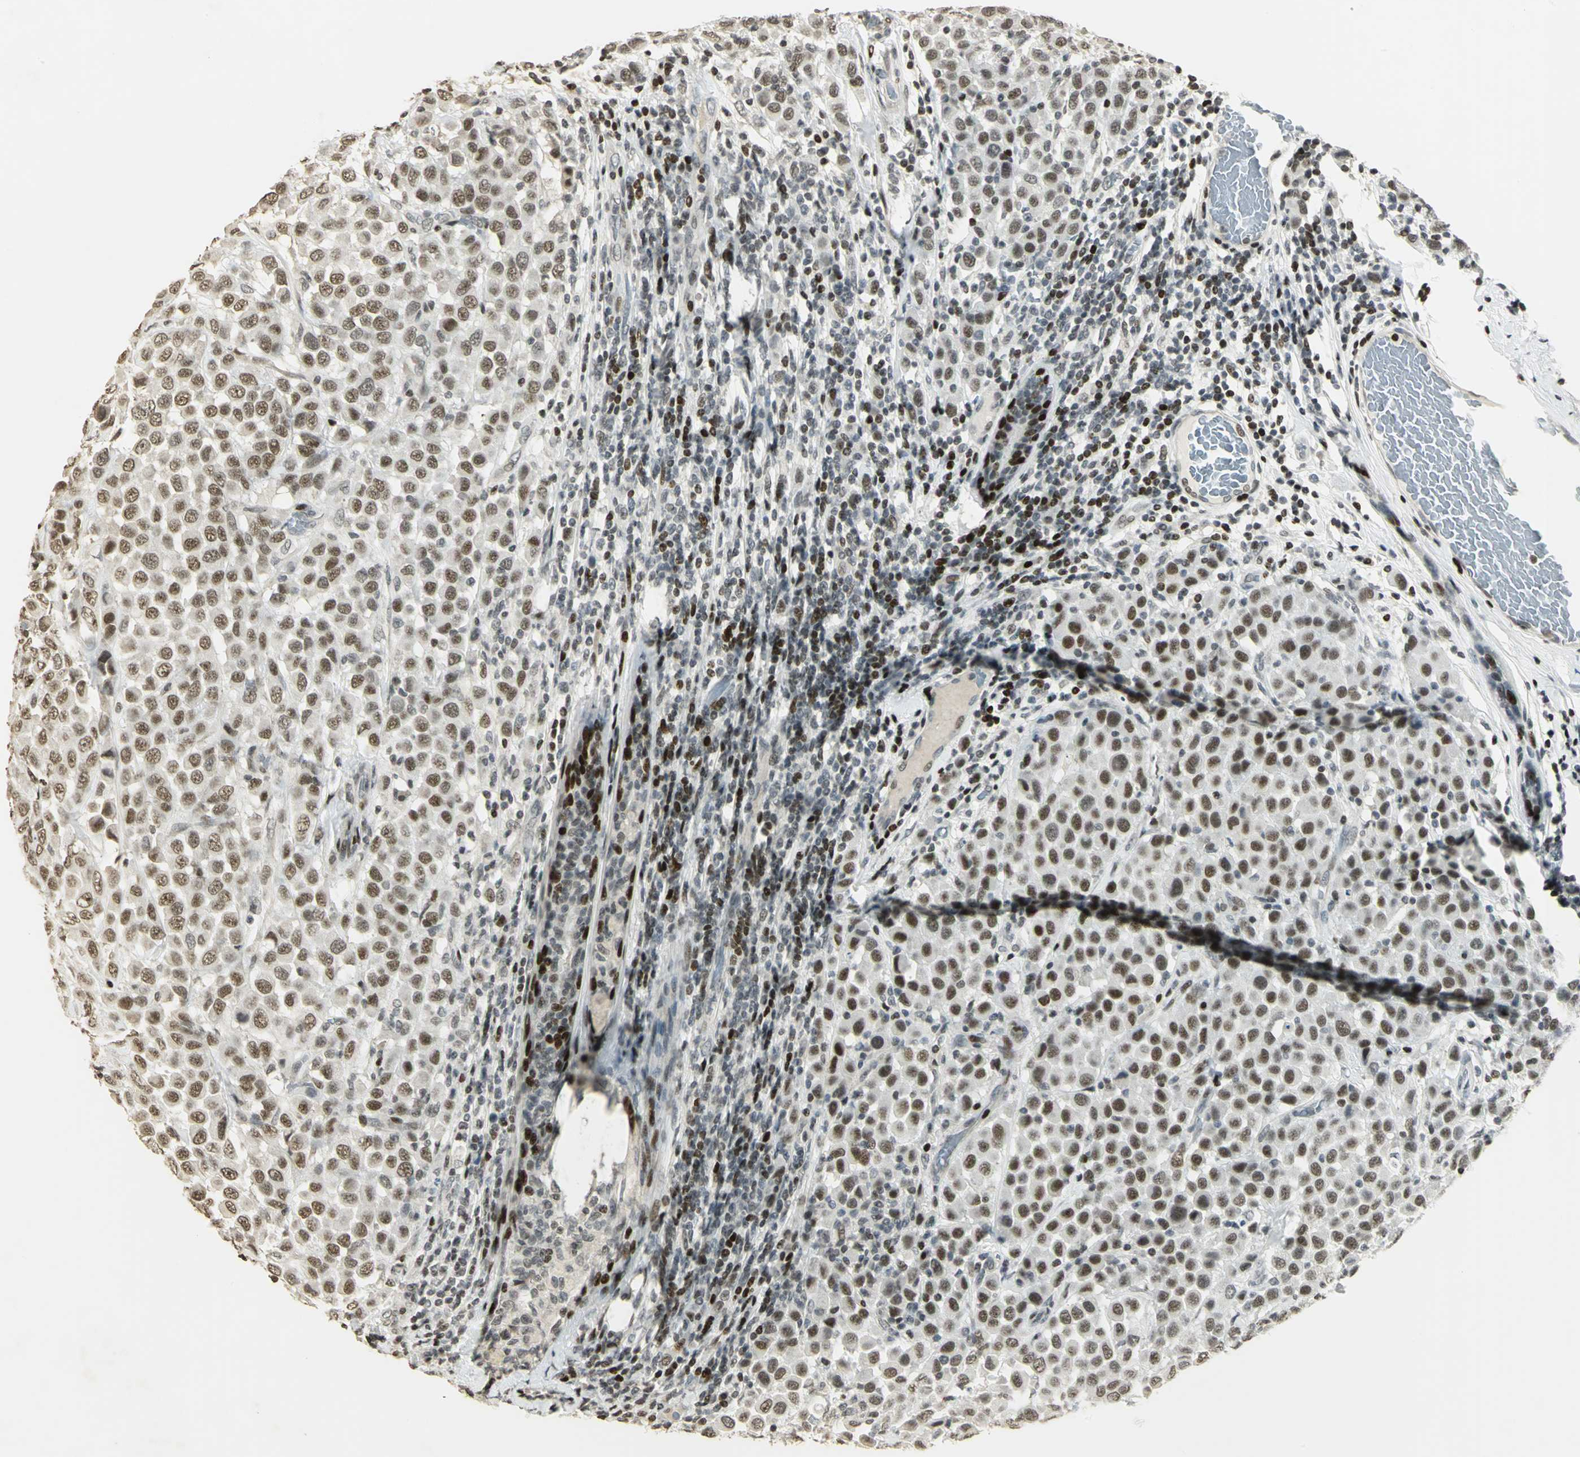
{"staining": {"intensity": "moderate", "quantity": "25%-75%", "location": "nuclear"}, "tissue": "breast cancer", "cell_type": "Tumor cells", "image_type": "cancer", "snomed": [{"axis": "morphology", "description": "Duct carcinoma"}, {"axis": "topography", "description": "Breast"}], "caption": "The photomicrograph displays a brown stain indicating the presence of a protein in the nuclear of tumor cells in invasive ductal carcinoma (breast).", "gene": "KDM1A", "patient": {"sex": "female", "age": 61}}